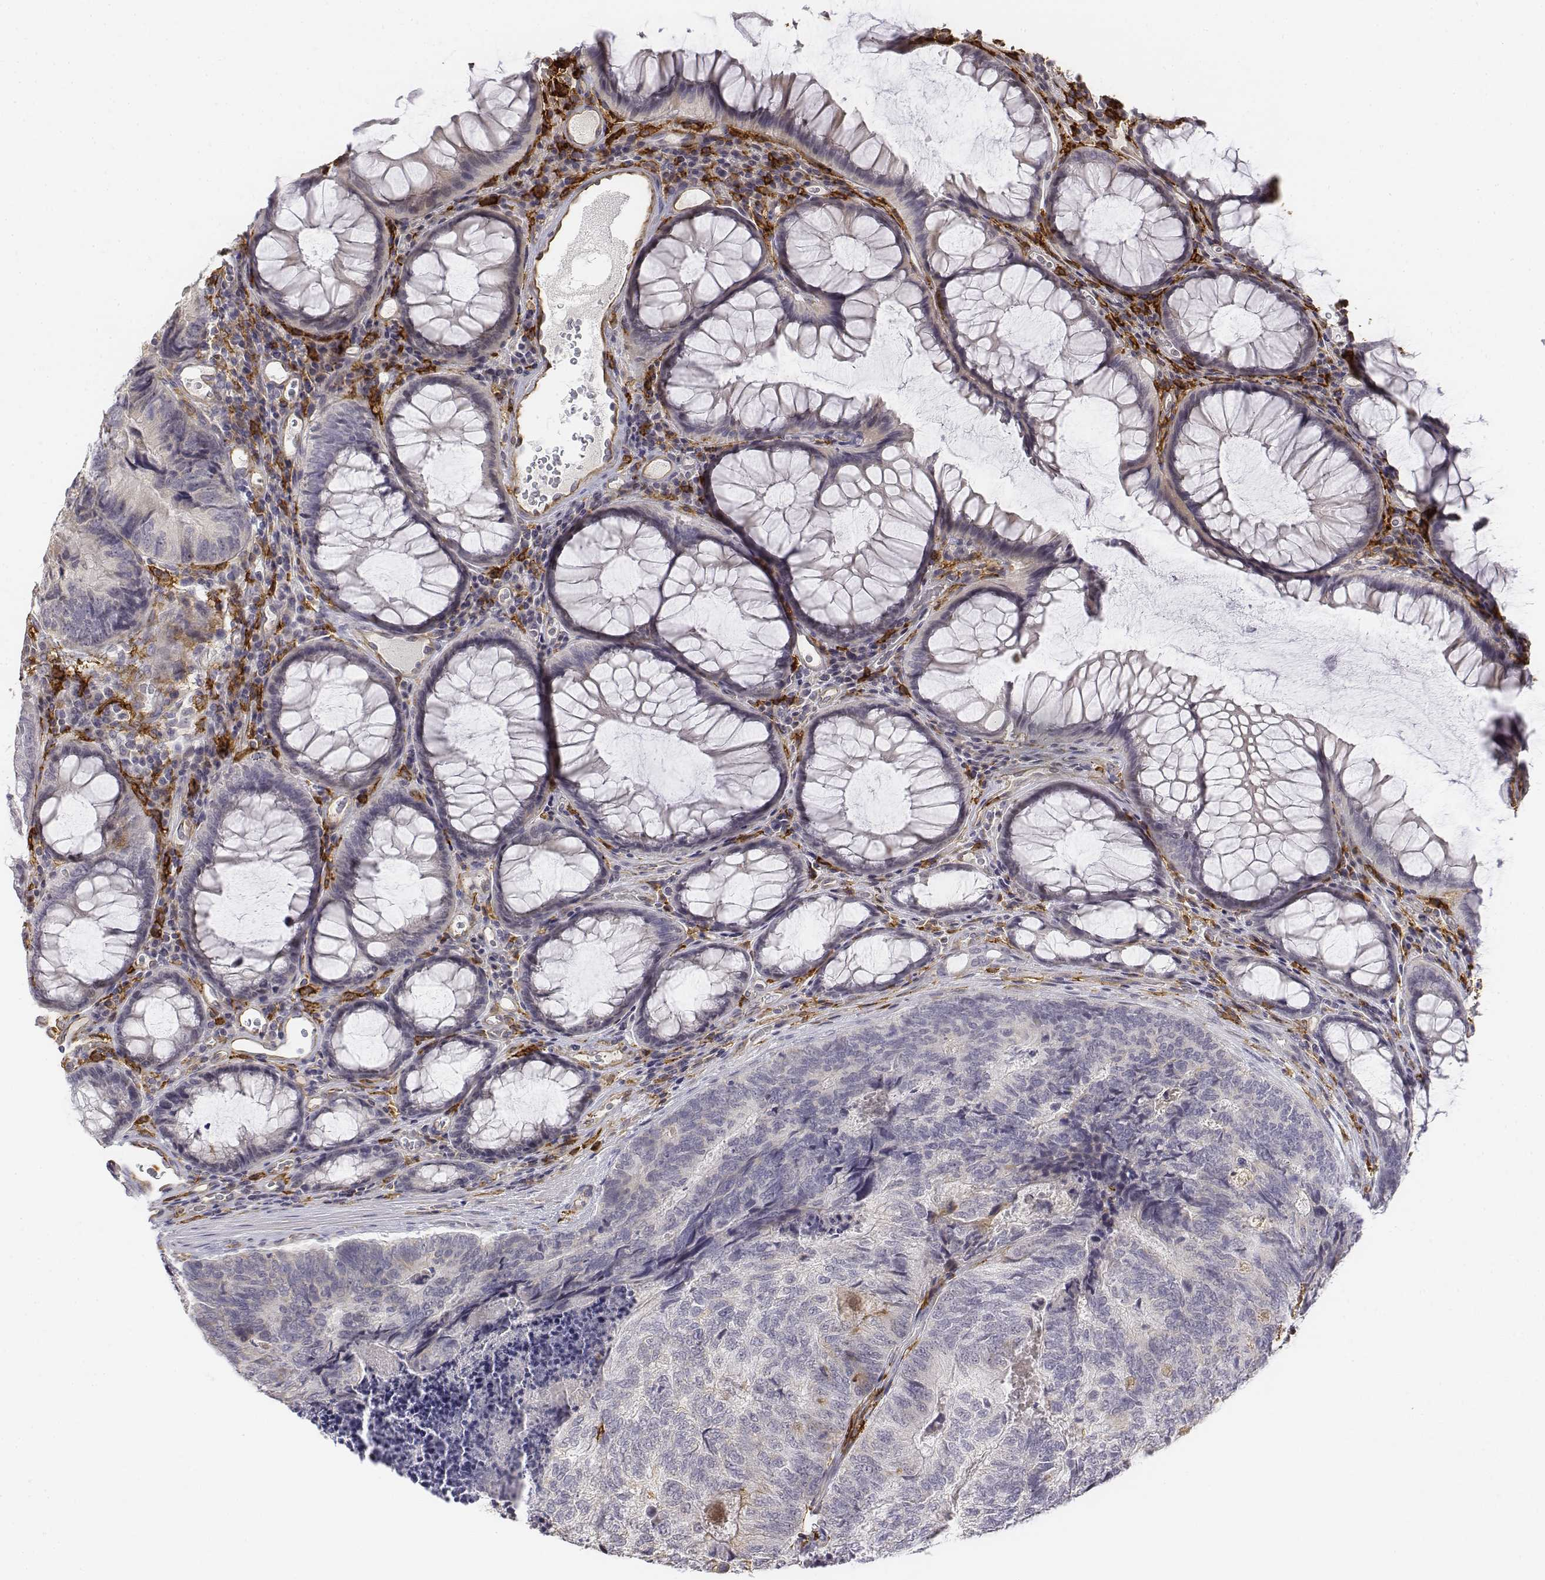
{"staining": {"intensity": "negative", "quantity": "none", "location": "none"}, "tissue": "colorectal cancer", "cell_type": "Tumor cells", "image_type": "cancer", "snomed": [{"axis": "morphology", "description": "Adenocarcinoma, NOS"}, {"axis": "topography", "description": "Colon"}], "caption": "IHC photomicrograph of human adenocarcinoma (colorectal) stained for a protein (brown), which shows no positivity in tumor cells.", "gene": "CD14", "patient": {"sex": "female", "age": 67}}